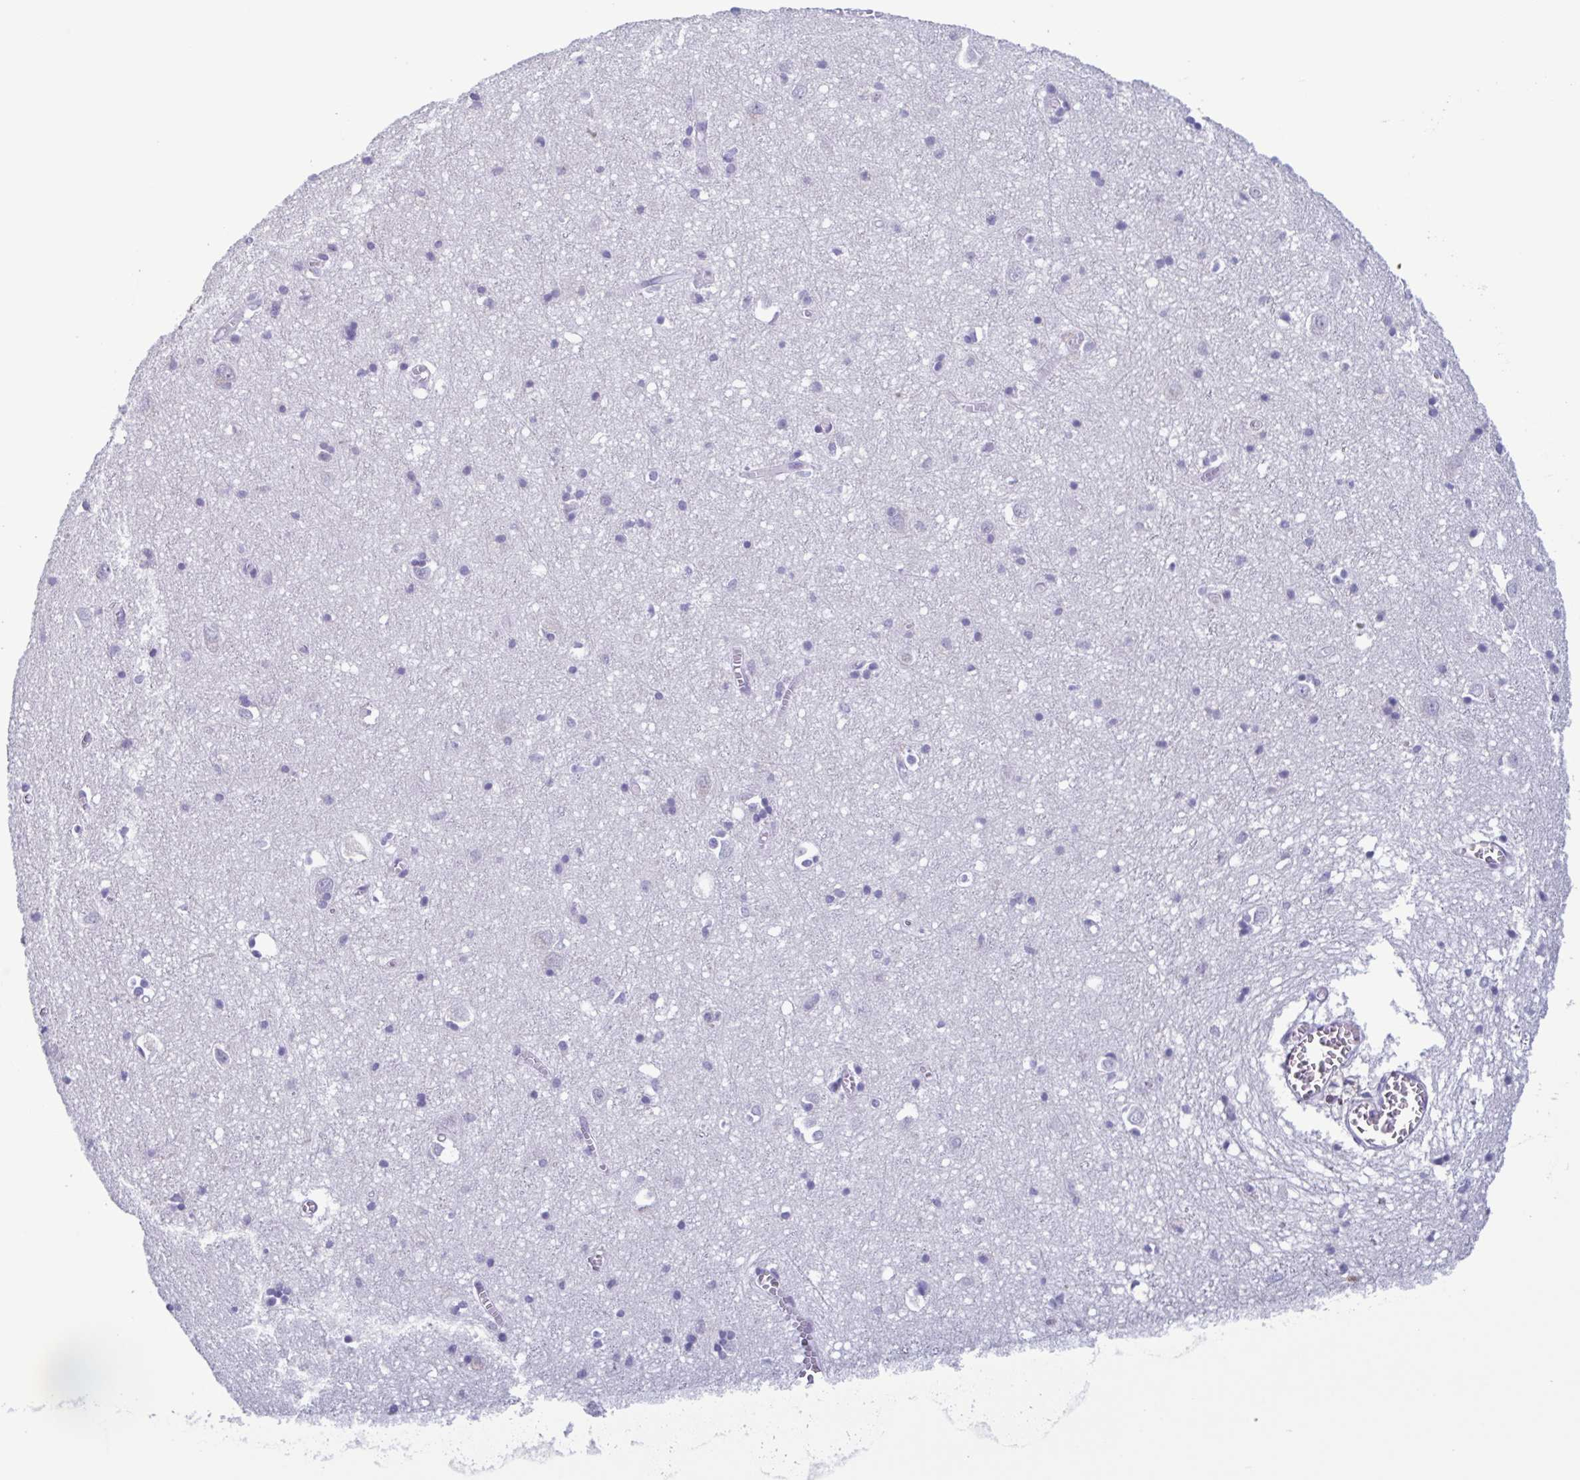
{"staining": {"intensity": "negative", "quantity": "none", "location": "none"}, "tissue": "cerebral cortex", "cell_type": "Endothelial cells", "image_type": "normal", "snomed": [{"axis": "morphology", "description": "Normal tissue, NOS"}, {"axis": "topography", "description": "Cerebral cortex"}], "caption": "Cerebral cortex was stained to show a protein in brown. There is no significant positivity in endothelial cells. (DAB (3,3'-diaminobenzidine) immunohistochemistry (IHC), high magnification).", "gene": "INAFM1", "patient": {"sex": "male", "age": 70}}